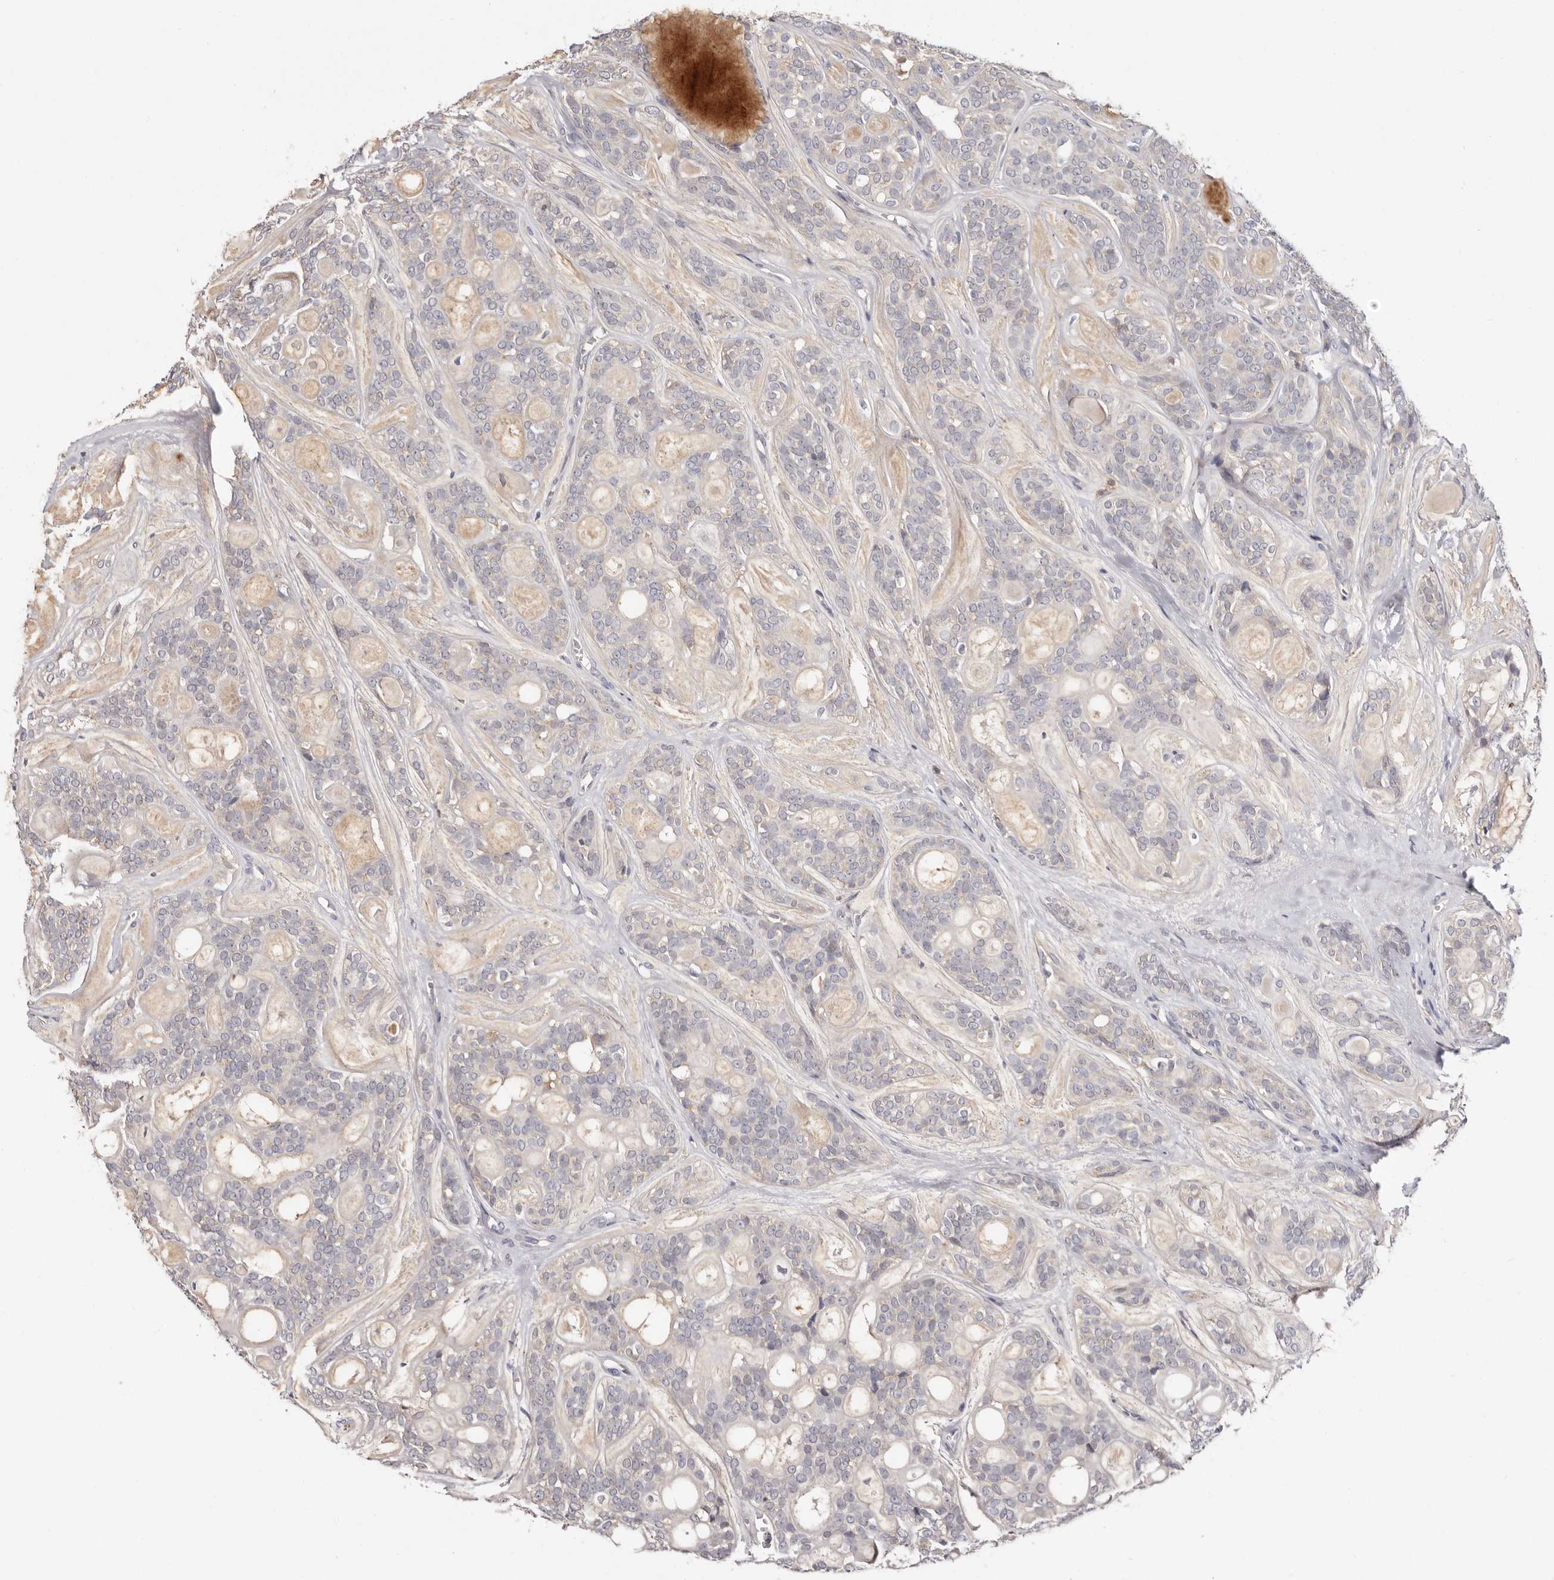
{"staining": {"intensity": "negative", "quantity": "none", "location": "none"}, "tissue": "head and neck cancer", "cell_type": "Tumor cells", "image_type": "cancer", "snomed": [{"axis": "morphology", "description": "Adenocarcinoma, NOS"}, {"axis": "topography", "description": "Head-Neck"}], "caption": "Tumor cells show no significant protein expression in head and neck adenocarcinoma.", "gene": "LMLN", "patient": {"sex": "male", "age": 66}}